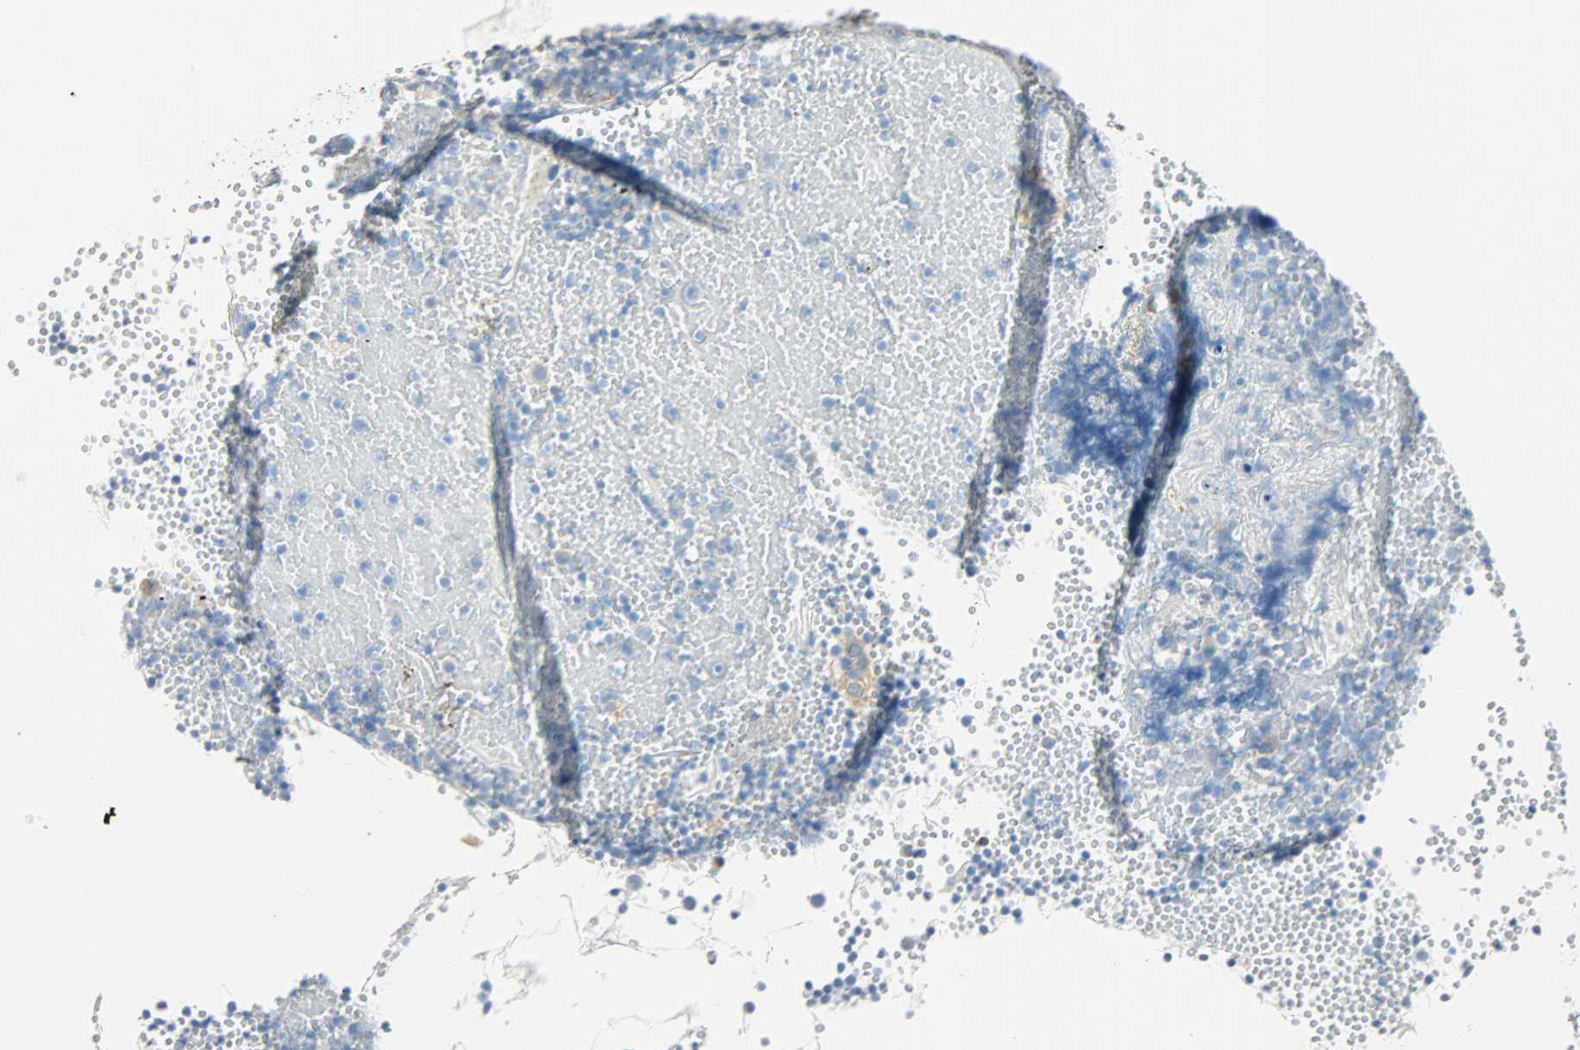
{"staining": {"intensity": "negative", "quantity": "none", "location": "none"}, "tissue": "tonsil", "cell_type": "Germinal center cells", "image_type": "normal", "snomed": [{"axis": "morphology", "description": "Normal tissue, NOS"}, {"axis": "topography", "description": "Tonsil"}], "caption": "DAB (3,3'-diaminobenzidine) immunohistochemical staining of normal human tonsil demonstrates no significant expression in germinal center cells.", "gene": "PKD2", "patient": {"sex": "female", "age": 40}}